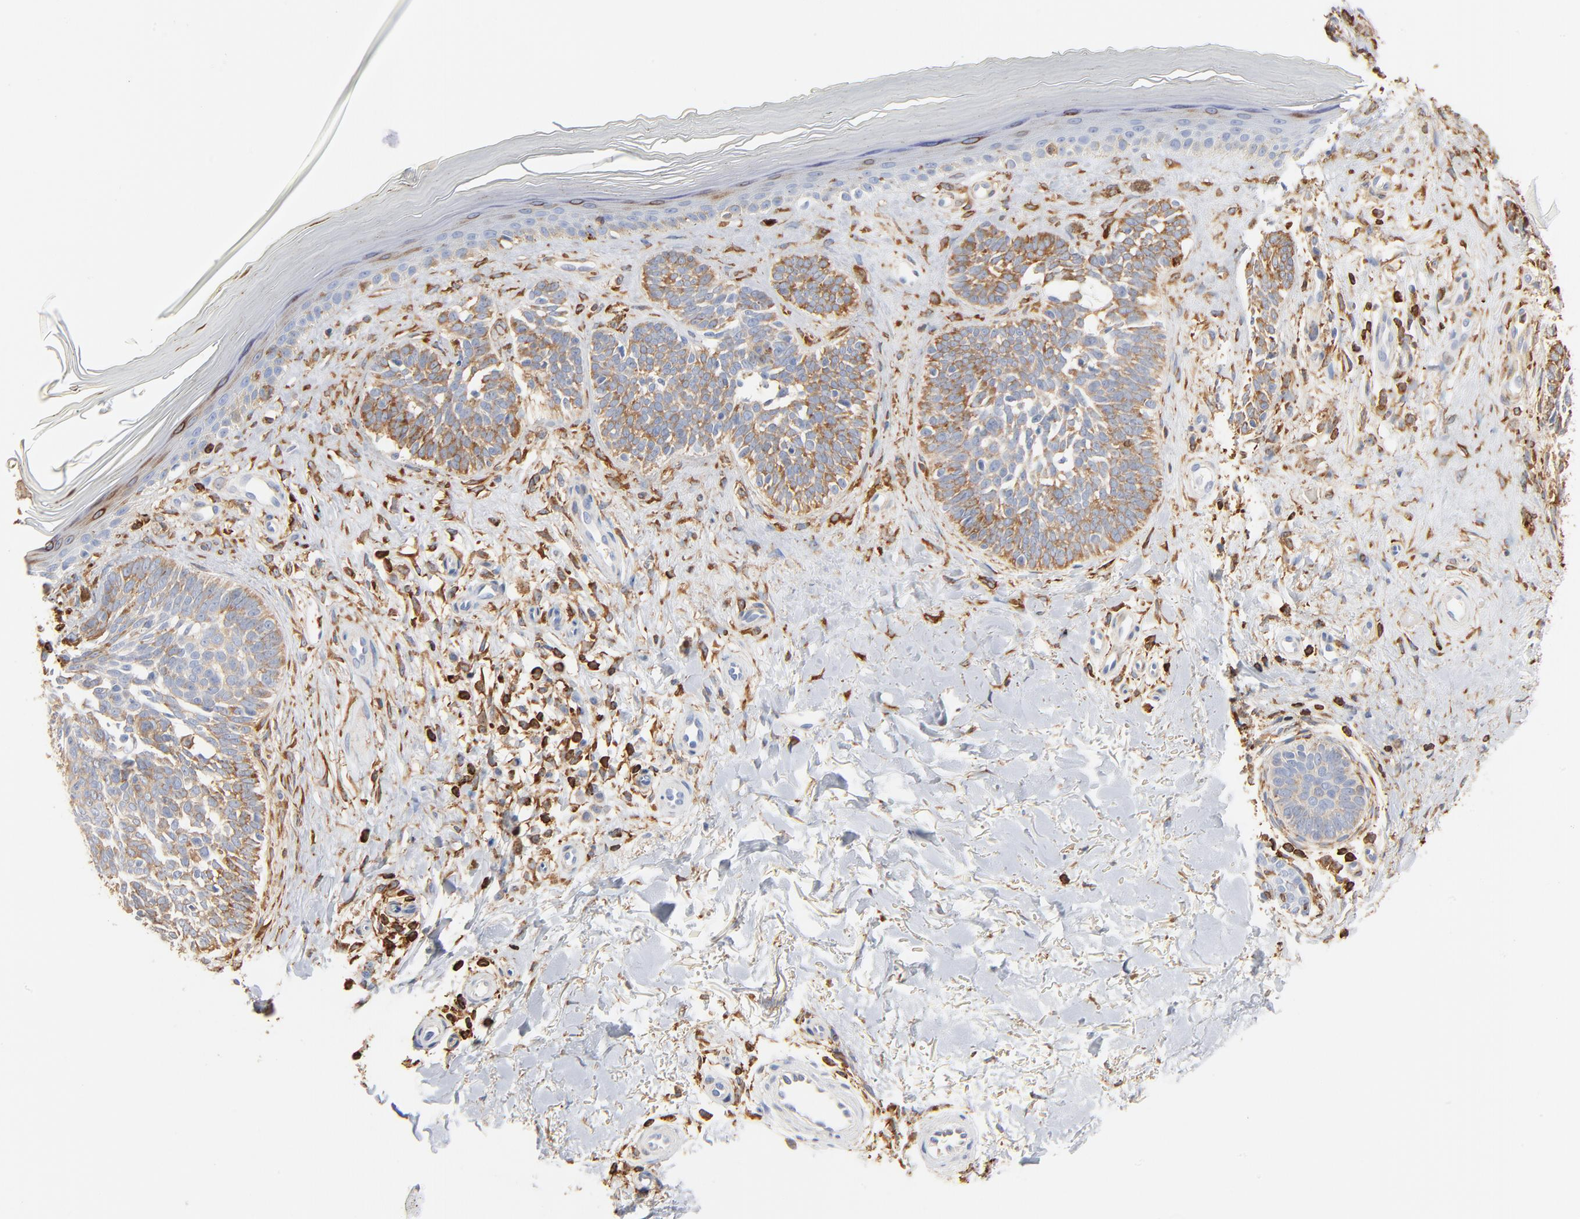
{"staining": {"intensity": "moderate", "quantity": "25%-75%", "location": "cytoplasmic/membranous"}, "tissue": "skin cancer", "cell_type": "Tumor cells", "image_type": "cancer", "snomed": [{"axis": "morphology", "description": "Normal tissue, NOS"}, {"axis": "morphology", "description": "Basal cell carcinoma"}, {"axis": "topography", "description": "Skin"}], "caption": "An image of human basal cell carcinoma (skin) stained for a protein demonstrates moderate cytoplasmic/membranous brown staining in tumor cells.", "gene": "SH3KBP1", "patient": {"sex": "female", "age": 58}}